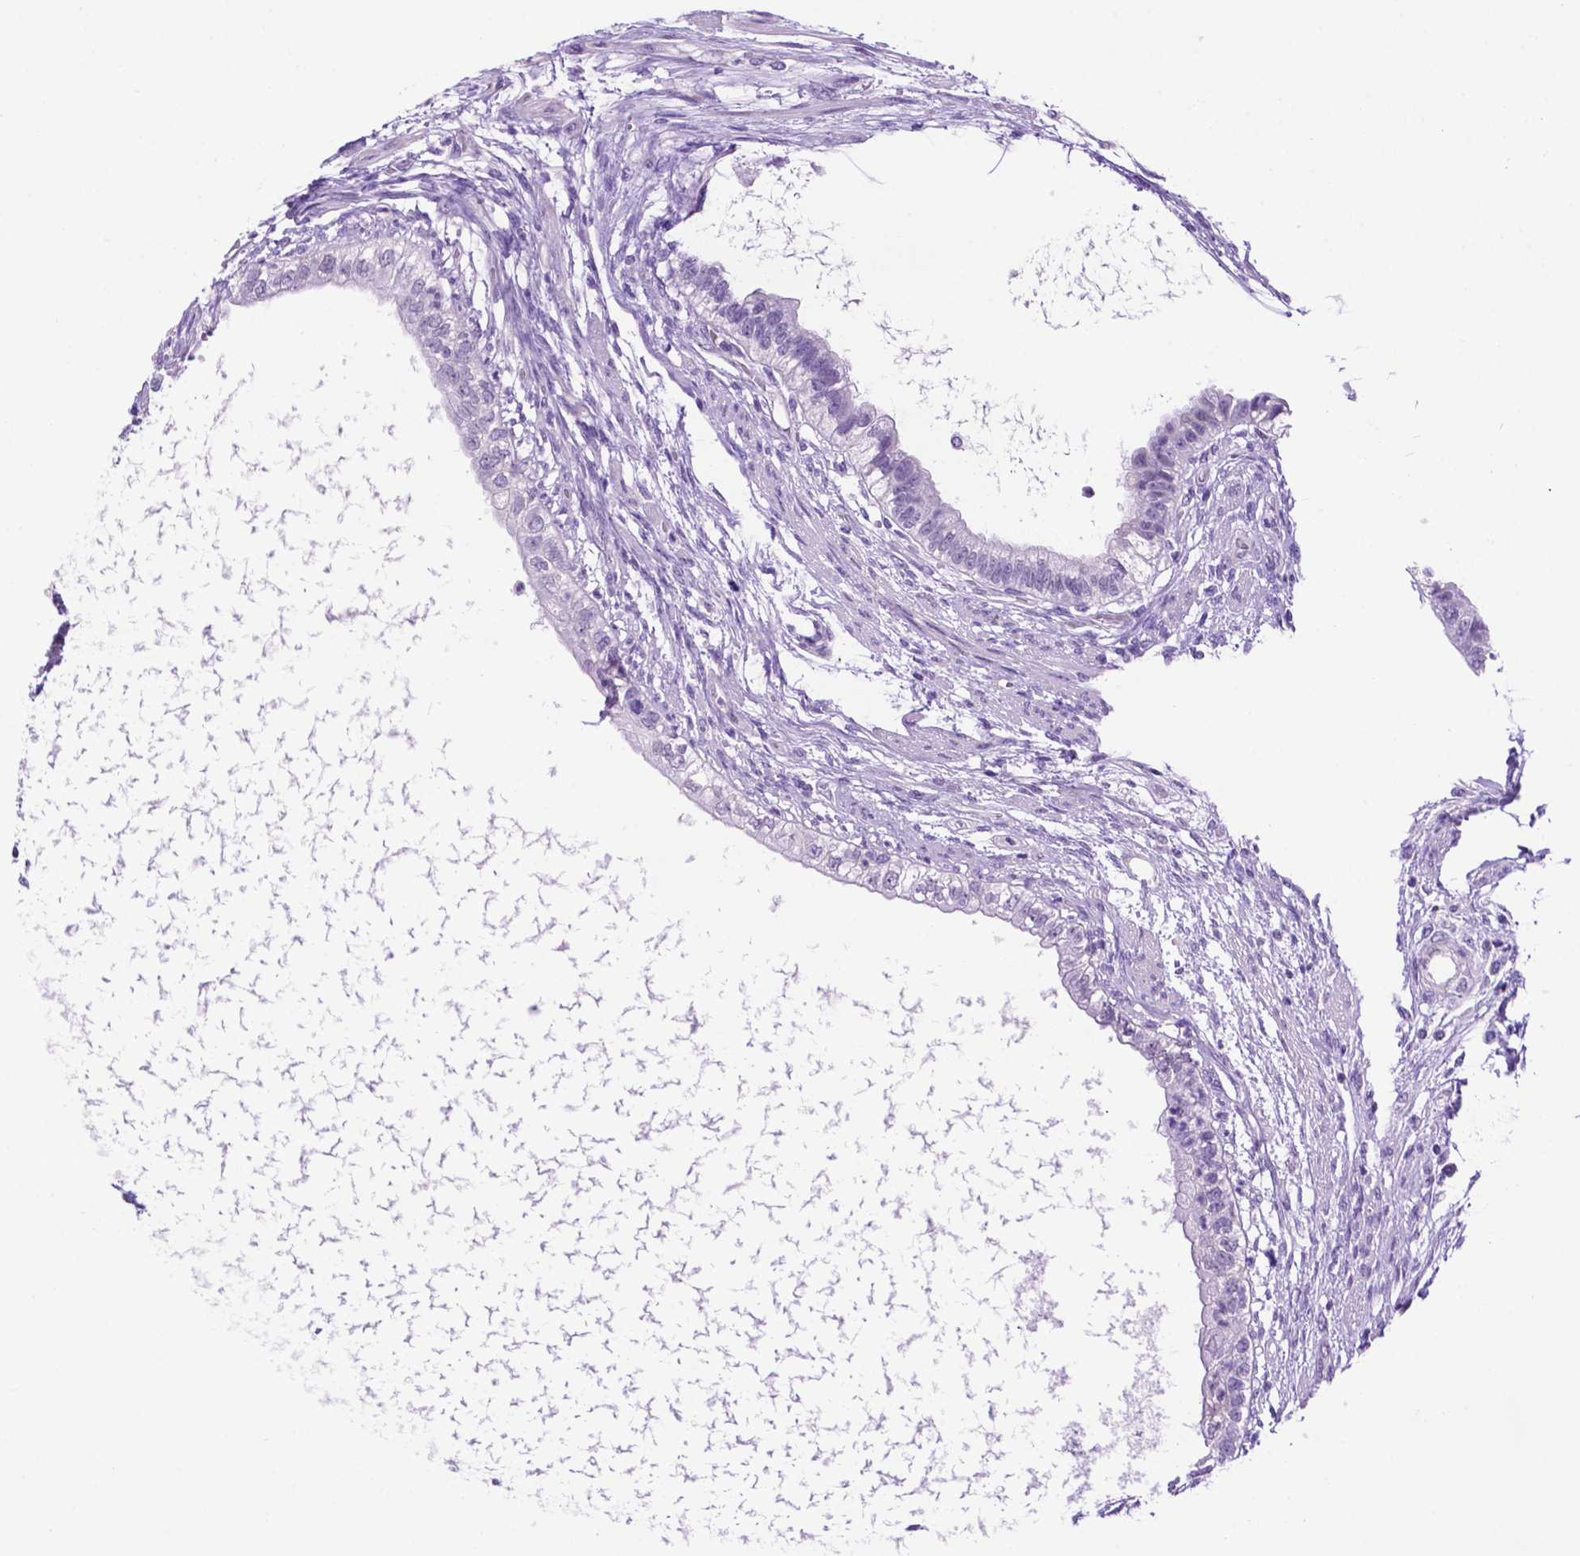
{"staining": {"intensity": "negative", "quantity": "none", "location": "none"}, "tissue": "testis cancer", "cell_type": "Tumor cells", "image_type": "cancer", "snomed": [{"axis": "morphology", "description": "Carcinoma, Embryonal, NOS"}, {"axis": "topography", "description": "Testis"}], "caption": "Tumor cells are negative for protein expression in human testis cancer (embryonal carcinoma).", "gene": "TACSTD2", "patient": {"sex": "male", "age": 26}}